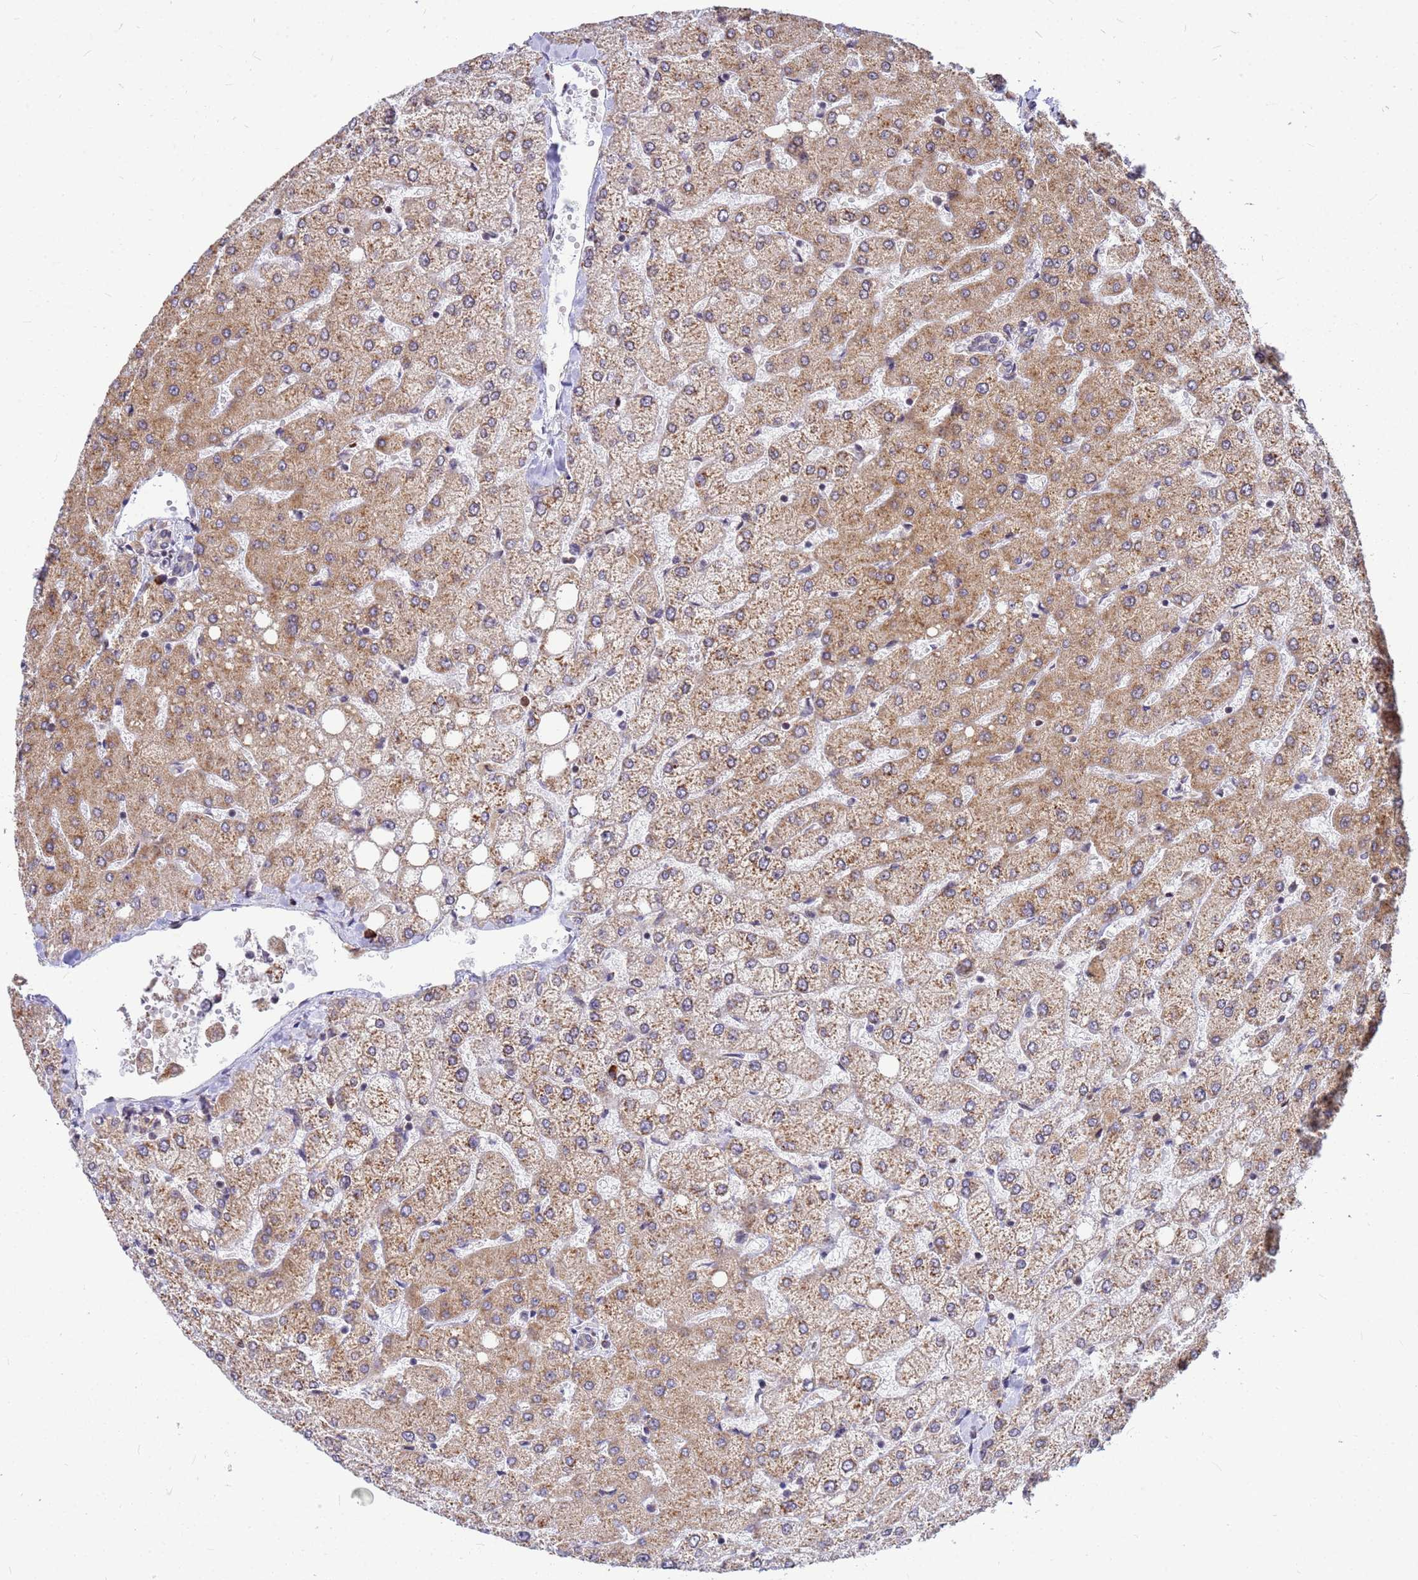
{"staining": {"intensity": "negative", "quantity": "none", "location": "none"}, "tissue": "liver", "cell_type": "Cholangiocytes", "image_type": "normal", "snomed": [{"axis": "morphology", "description": "Normal tissue, NOS"}, {"axis": "topography", "description": "Liver"}], "caption": "This is a photomicrograph of immunohistochemistry (IHC) staining of unremarkable liver, which shows no expression in cholangiocytes.", "gene": "SSR4", "patient": {"sex": "female", "age": 54}}